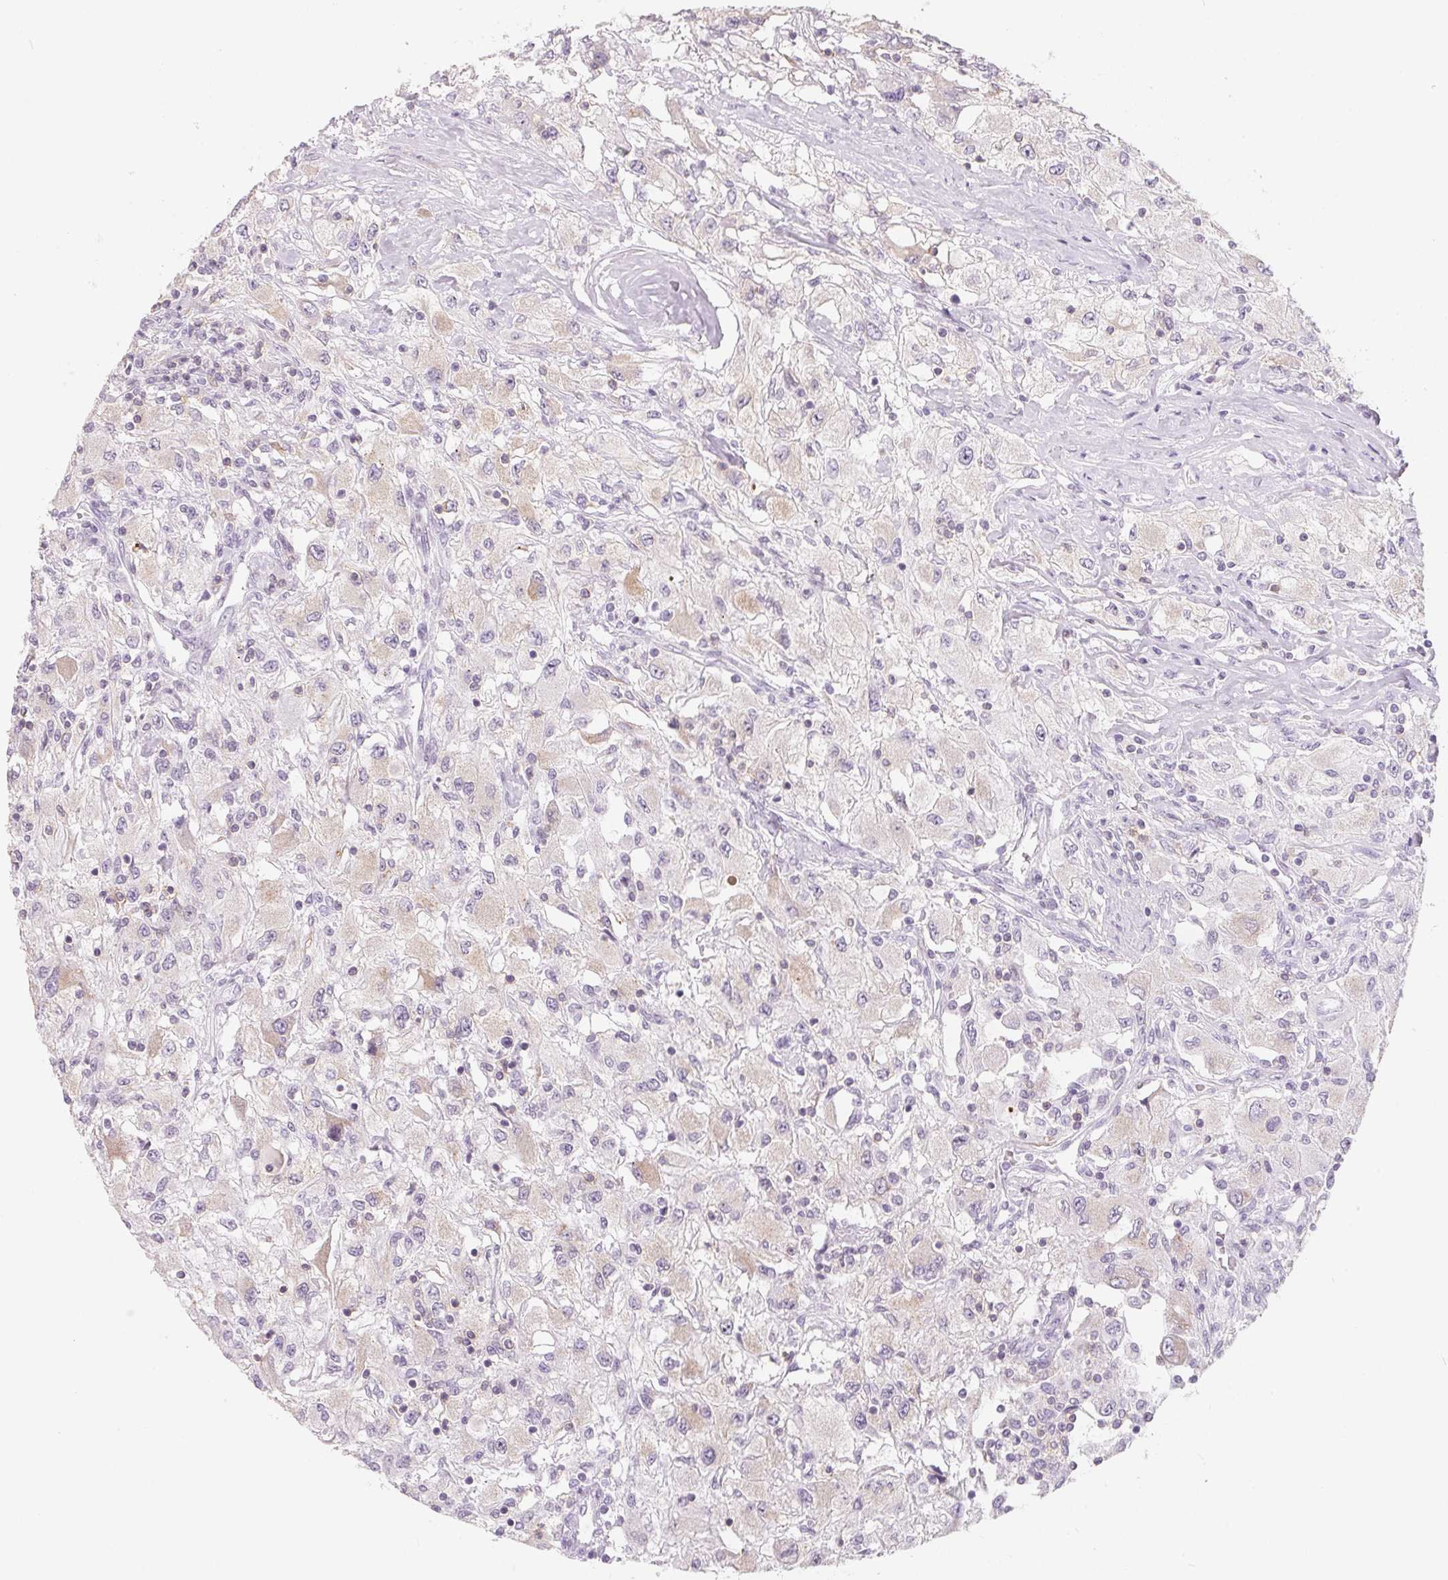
{"staining": {"intensity": "negative", "quantity": "none", "location": "none"}, "tissue": "renal cancer", "cell_type": "Tumor cells", "image_type": "cancer", "snomed": [{"axis": "morphology", "description": "Adenocarcinoma, NOS"}, {"axis": "topography", "description": "Kidney"}], "caption": "Immunohistochemistry (IHC) photomicrograph of neoplastic tissue: human renal cancer stained with DAB reveals no significant protein positivity in tumor cells. Nuclei are stained in blue.", "gene": "CD69", "patient": {"sex": "female", "age": 67}}